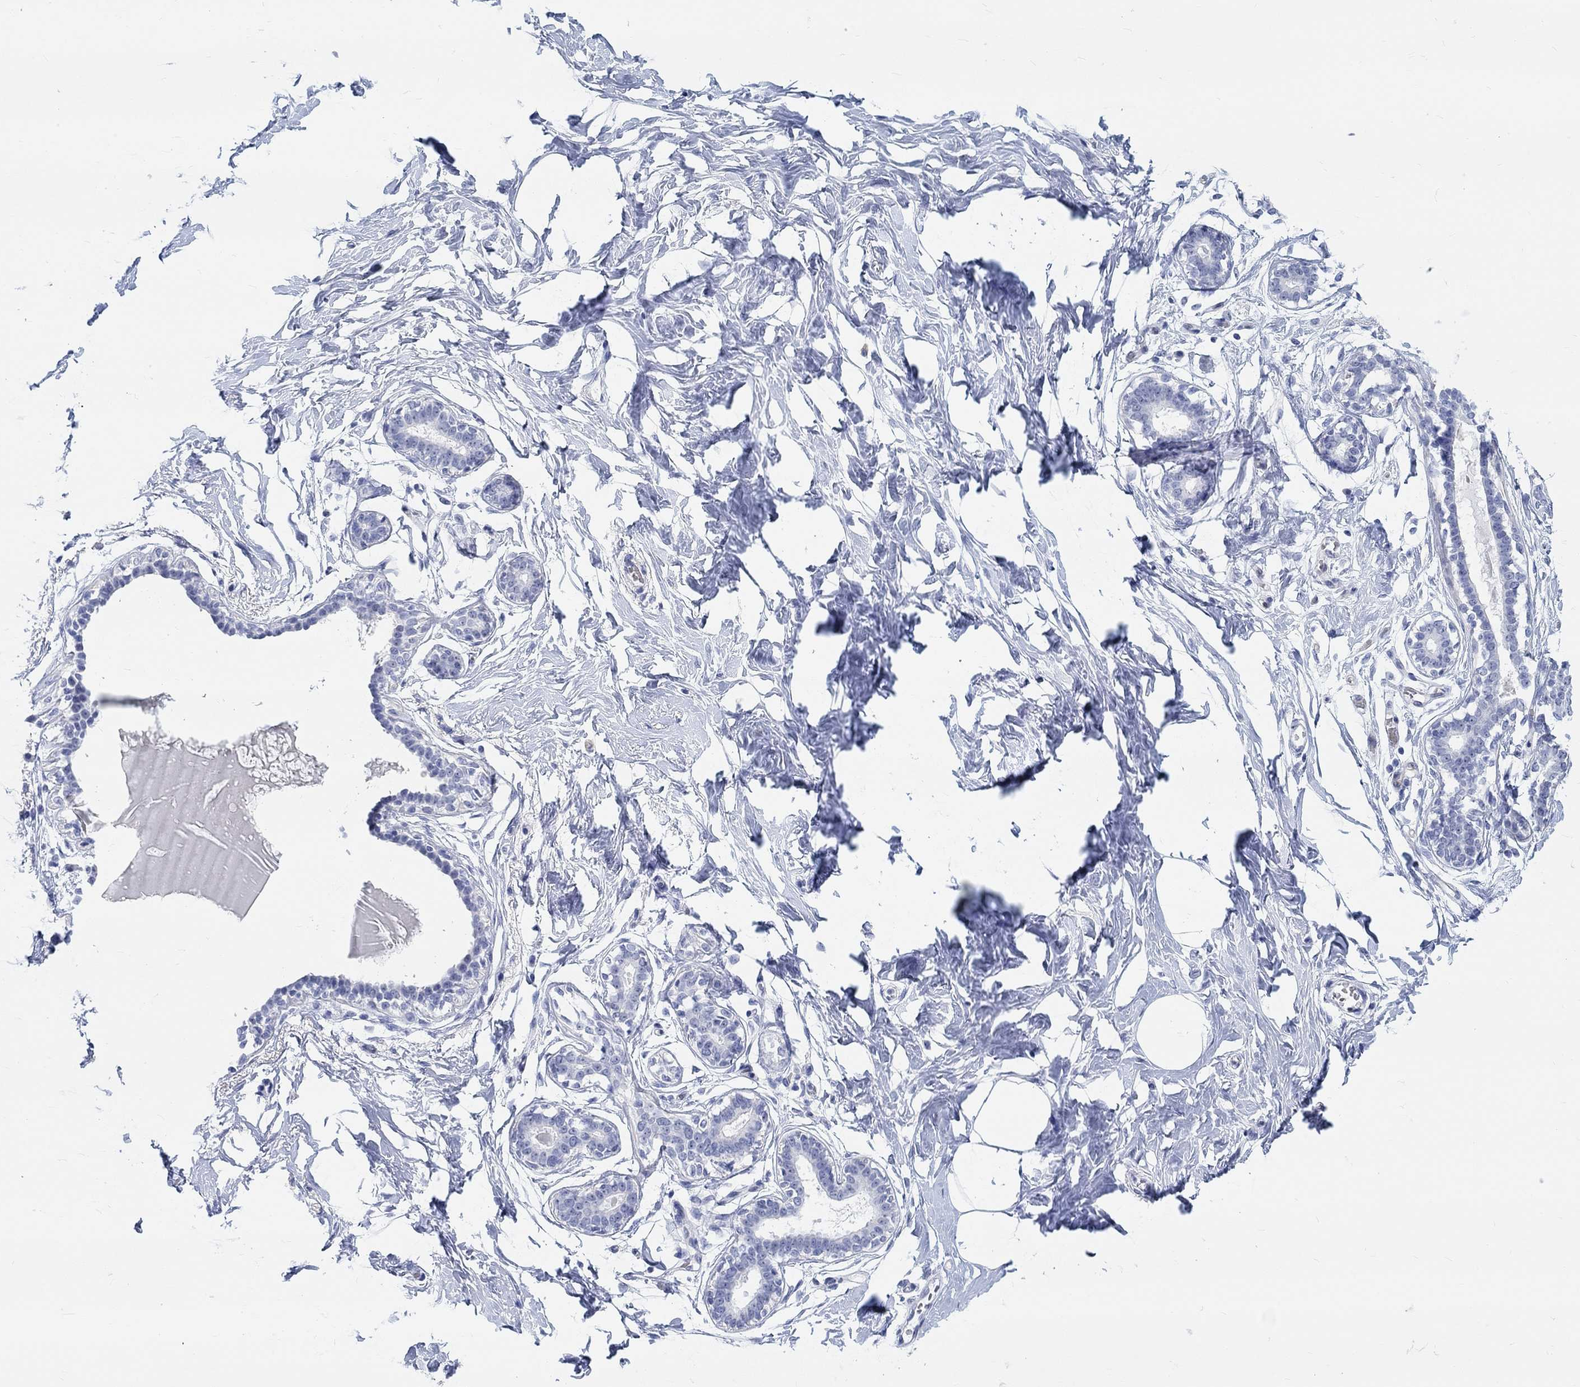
{"staining": {"intensity": "negative", "quantity": "none", "location": "none"}, "tissue": "breast", "cell_type": "Adipocytes", "image_type": "normal", "snomed": [{"axis": "morphology", "description": "Normal tissue, NOS"}, {"axis": "morphology", "description": "Lobular carcinoma, in situ"}, {"axis": "topography", "description": "Breast"}], "caption": "Adipocytes are negative for brown protein staining in unremarkable breast.", "gene": "GRIA3", "patient": {"sex": "female", "age": 35}}